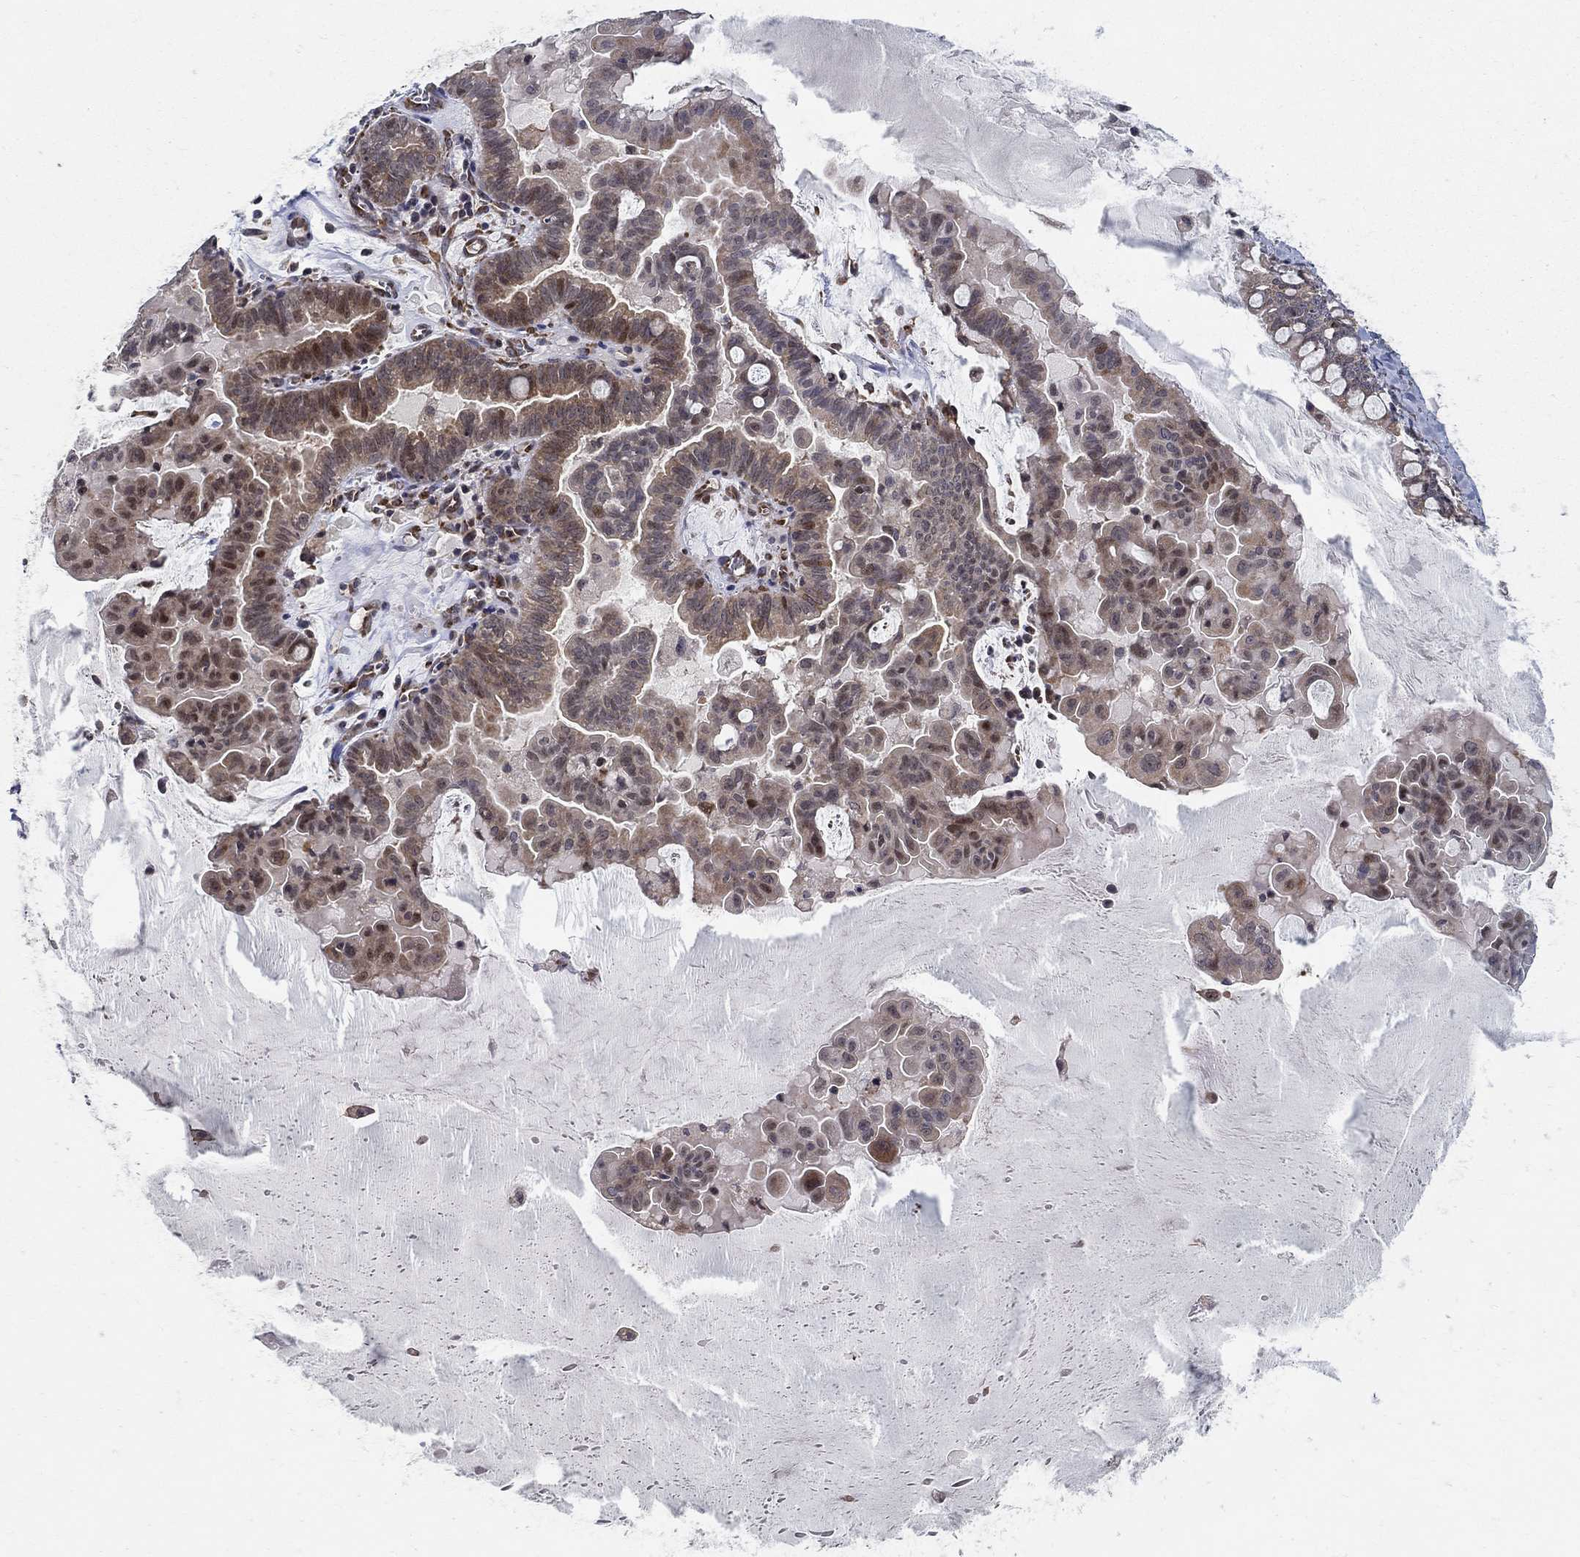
{"staining": {"intensity": "strong", "quantity": "<25%", "location": "cytoplasmic/membranous,nuclear"}, "tissue": "ovarian cancer", "cell_type": "Tumor cells", "image_type": "cancer", "snomed": [{"axis": "morphology", "description": "Cystadenocarcinoma, mucinous, NOS"}, {"axis": "topography", "description": "Ovary"}], "caption": "This is a micrograph of immunohistochemistry staining of ovarian mucinous cystadenocarcinoma, which shows strong expression in the cytoplasmic/membranous and nuclear of tumor cells.", "gene": "ZNF594", "patient": {"sex": "female", "age": 63}}